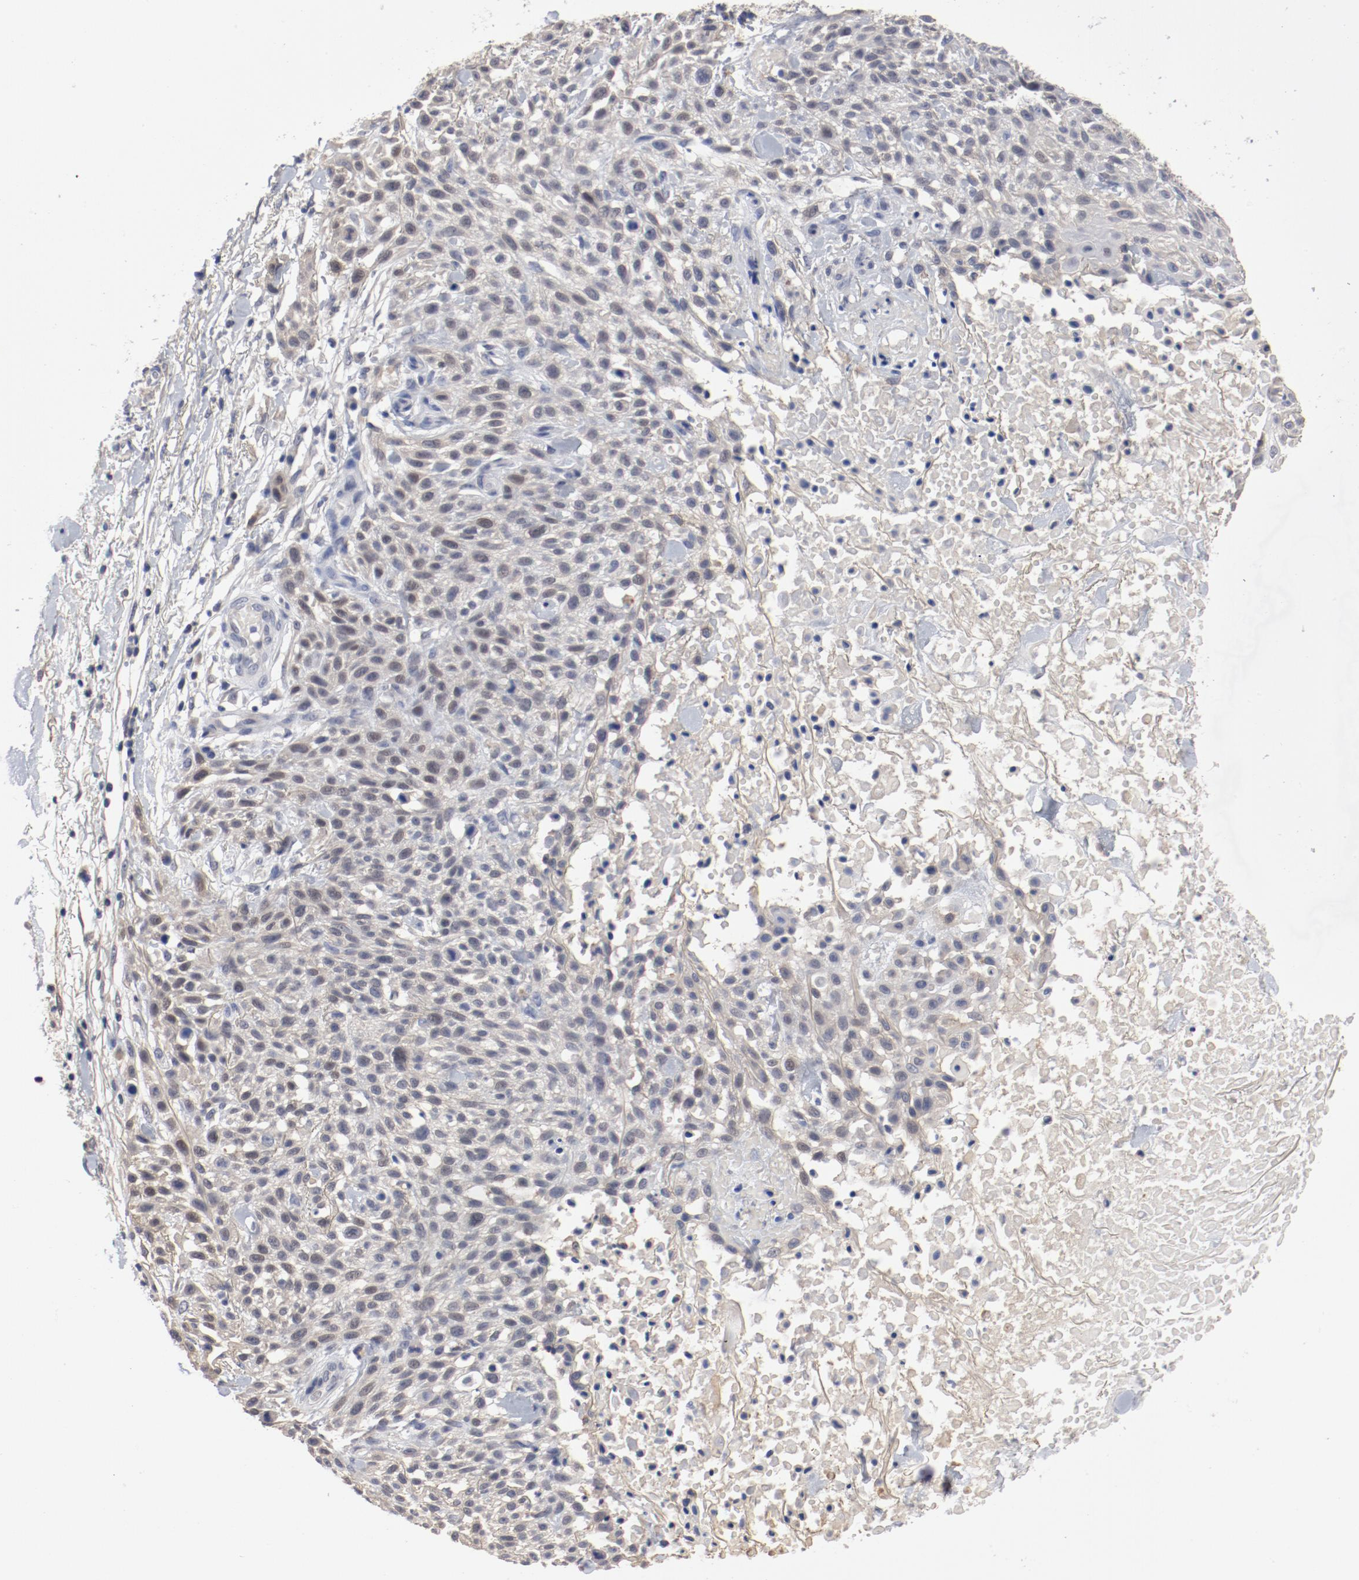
{"staining": {"intensity": "negative", "quantity": "none", "location": "none"}, "tissue": "skin cancer", "cell_type": "Tumor cells", "image_type": "cancer", "snomed": [{"axis": "morphology", "description": "Squamous cell carcinoma, NOS"}, {"axis": "topography", "description": "Skin"}], "caption": "Immunohistochemical staining of human skin cancer demonstrates no significant expression in tumor cells. (DAB immunohistochemistry with hematoxylin counter stain).", "gene": "ANKLE2", "patient": {"sex": "female", "age": 42}}